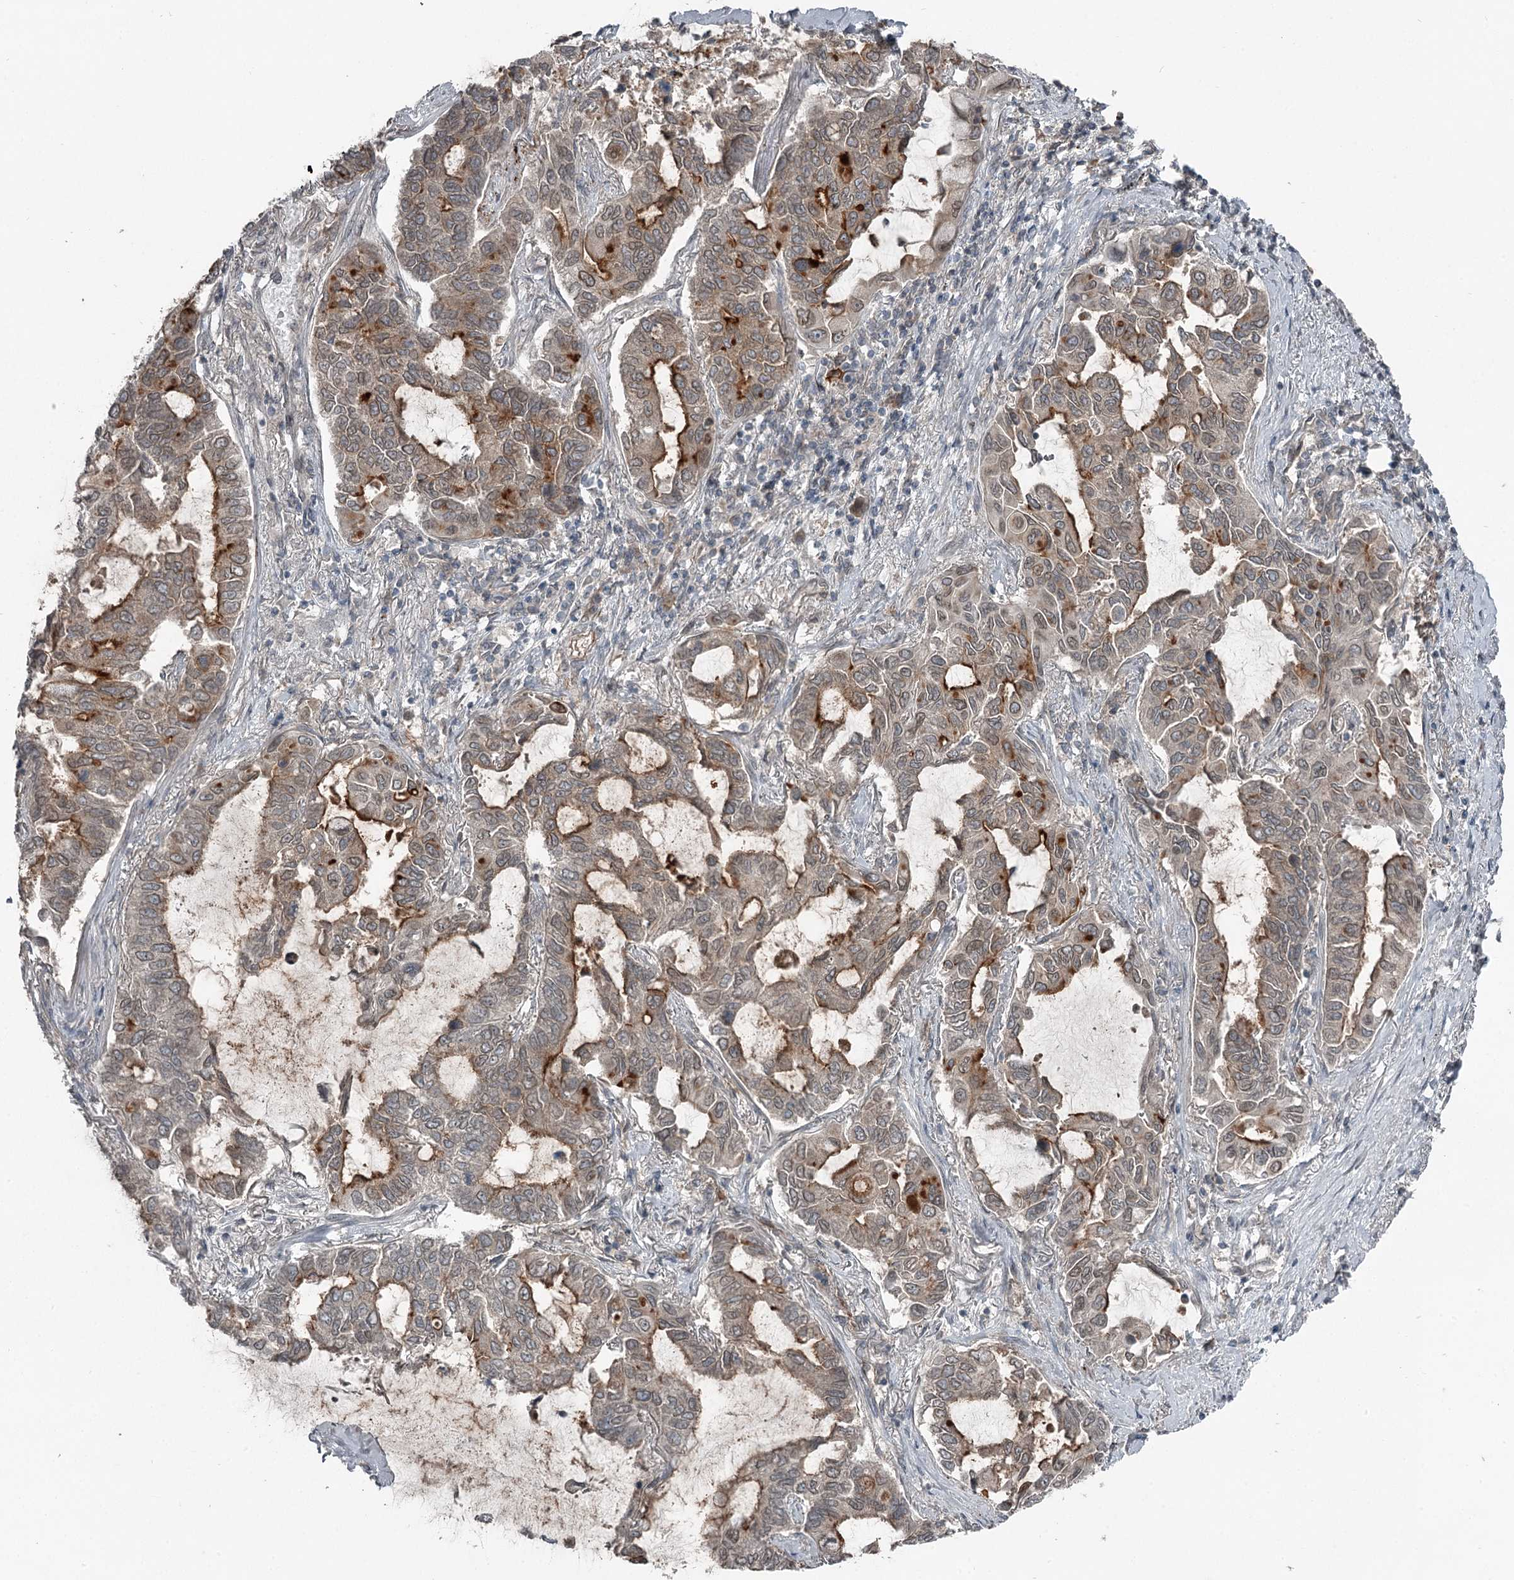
{"staining": {"intensity": "moderate", "quantity": "25%-75%", "location": "cytoplasmic/membranous"}, "tissue": "lung cancer", "cell_type": "Tumor cells", "image_type": "cancer", "snomed": [{"axis": "morphology", "description": "Adenocarcinoma, NOS"}, {"axis": "topography", "description": "Lung"}], "caption": "DAB immunohistochemical staining of adenocarcinoma (lung) shows moderate cytoplasmic/membranous protein positivity in about 25%-75% of tumor cells.", "gene": "SLC39A8", "patient": {"sex": "male", "age": 64}}